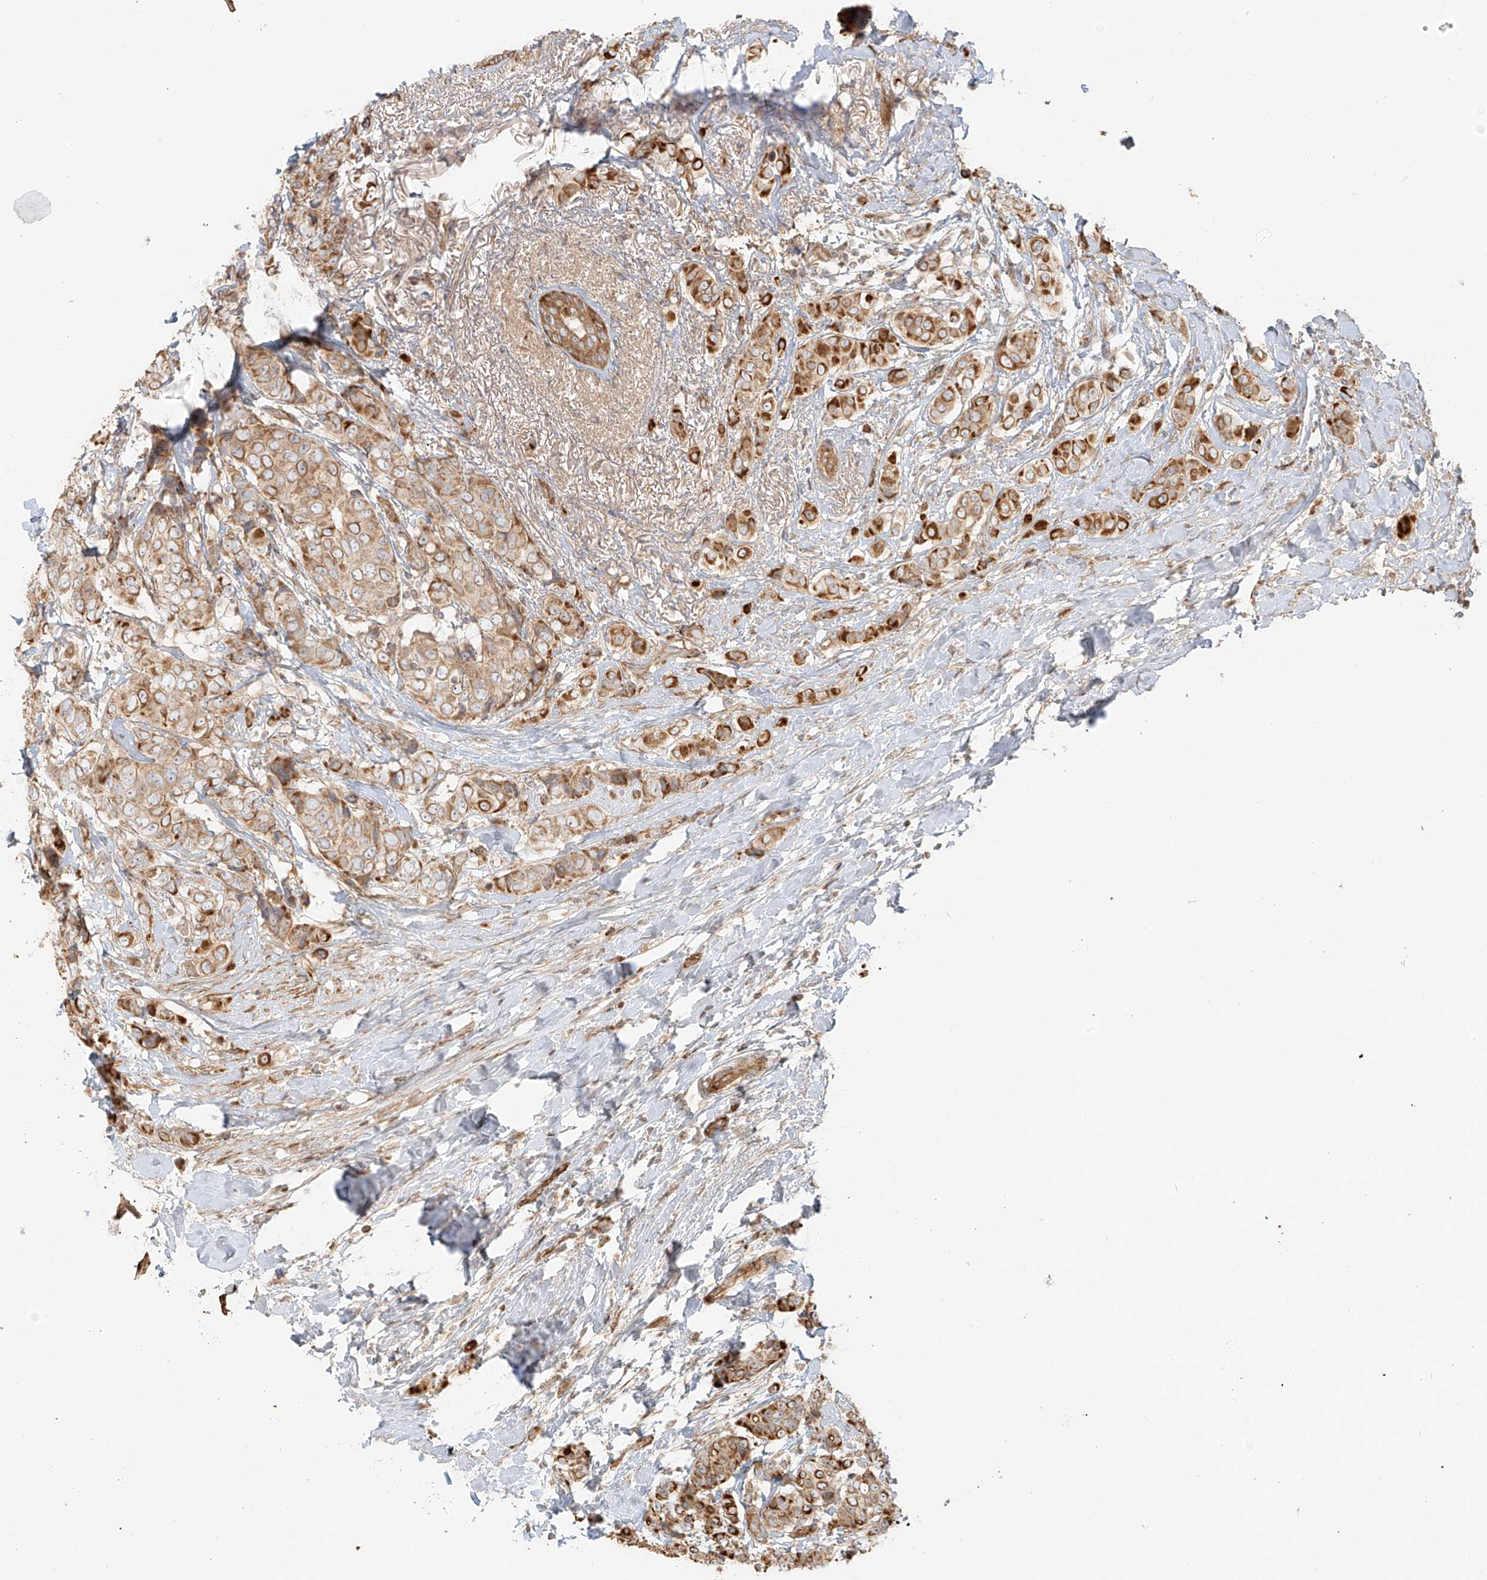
{"staining": {"intensity": "moderate", "quantity": ">75%", "location": "cytoplasmic/membranous"}, "tissue": "breast cancer", "cell_type": "Tumor cells", "image_type": "cancer", "snomed": [{"axis": "morphology", "description": "Lobular carcinoma"}, {"axis": "topography", "description": "Breast"}], "caption": "The micrograph shows a brown stain indicating the presence of a protein in the cytoplasmic/membranous of tumor cells in lobular carcinoma (breast).", "gene": "MIPEP", "patient": {"sex": "female", "age": 51}}